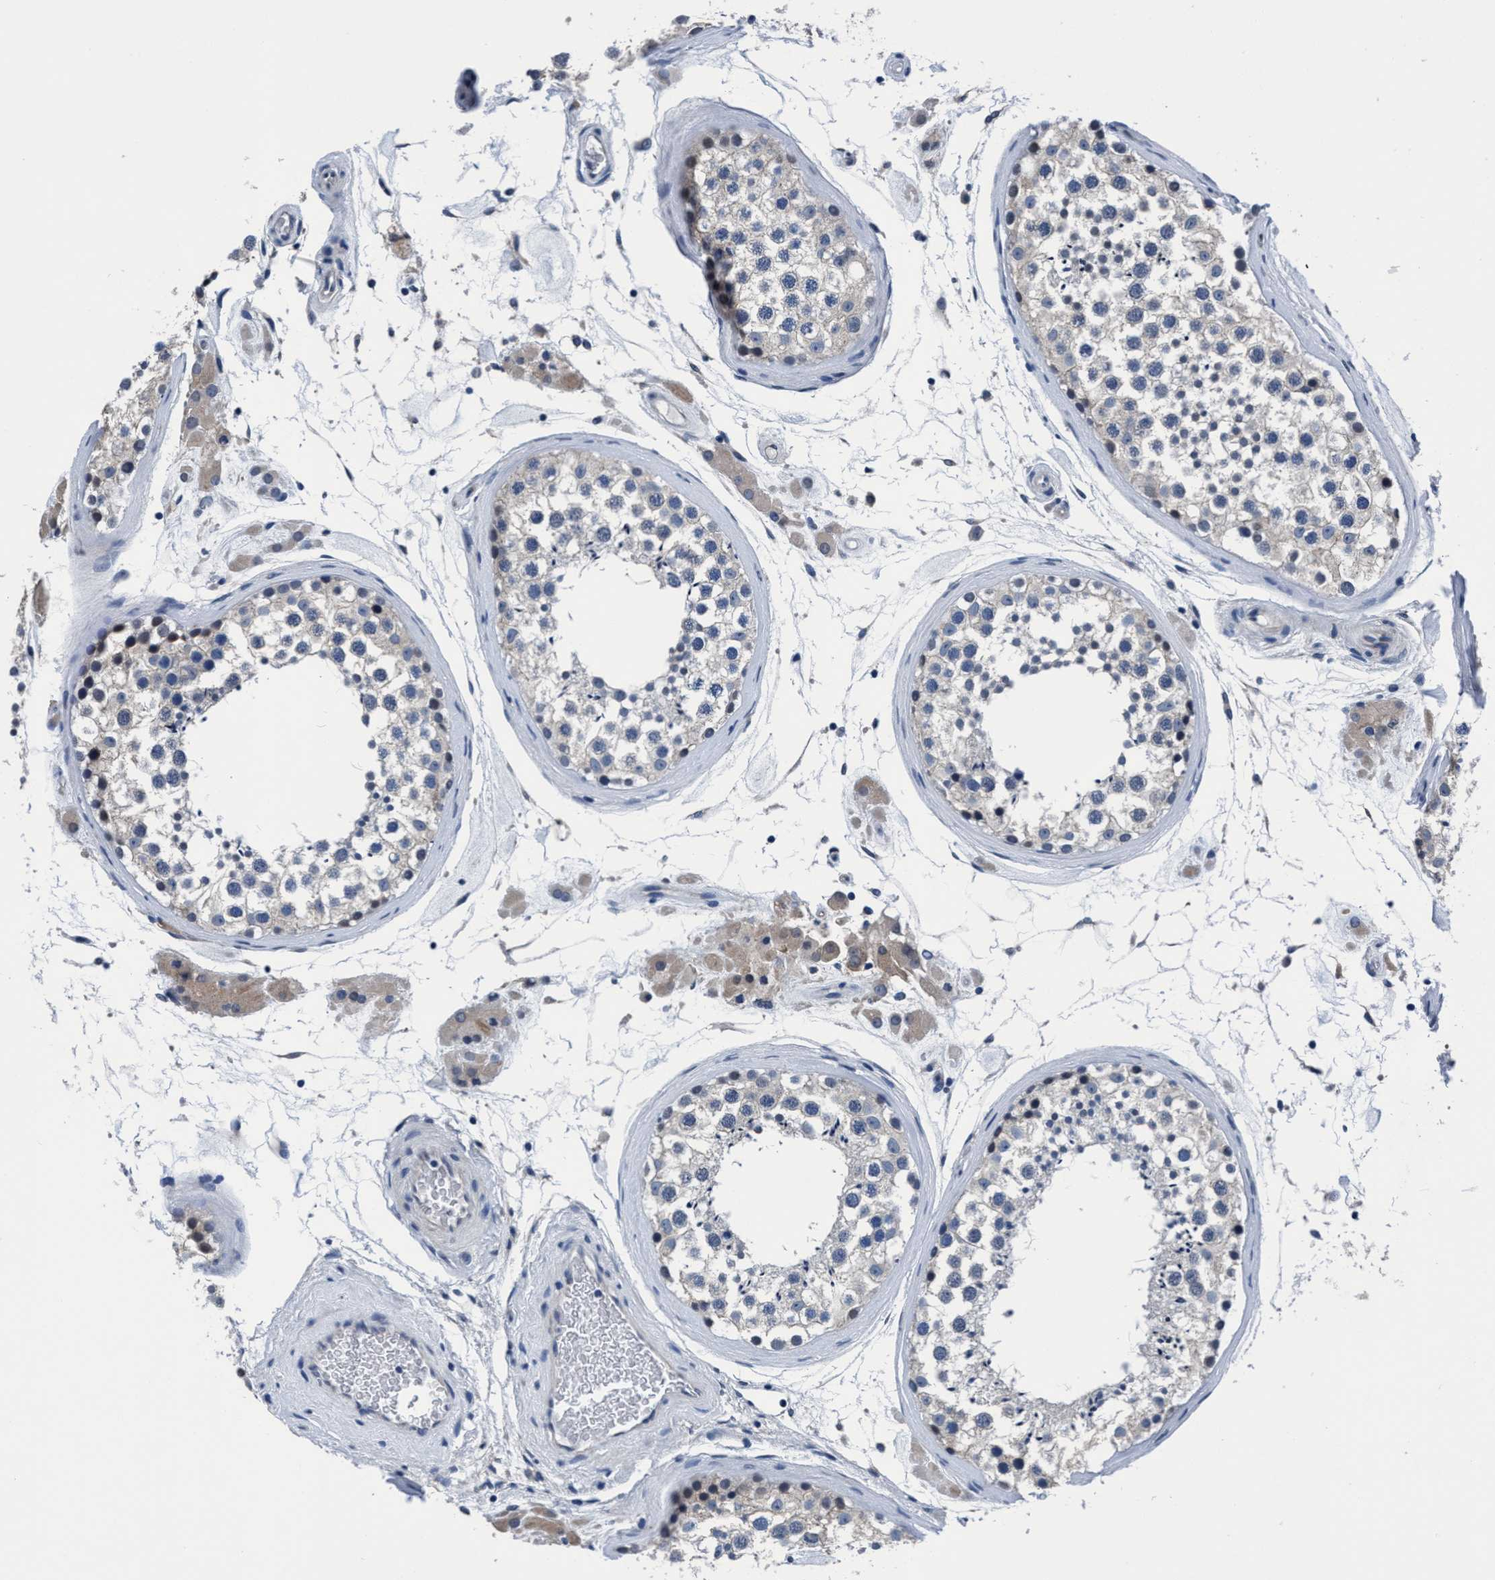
{"staining": {"intensity": "weak", "quantity": "<25%", "location": "cytoplasmic/membranous"}, "tissue": "testis", "cell_type": "Cells in seminiferous ducts", "image_type": "normal", "snomed": [{"axis": "morphology", "description": "Normal tissue, NOS"}, {"axis": "topography", "description": "Testis"}], "caption": "Human testis stained for a protein using immunohistochemistry (IHC) reveals no positivity in cells in seminiferous ducts.", "gene": "TMEM94", "patient": {"sex": "male", "age": 46}}